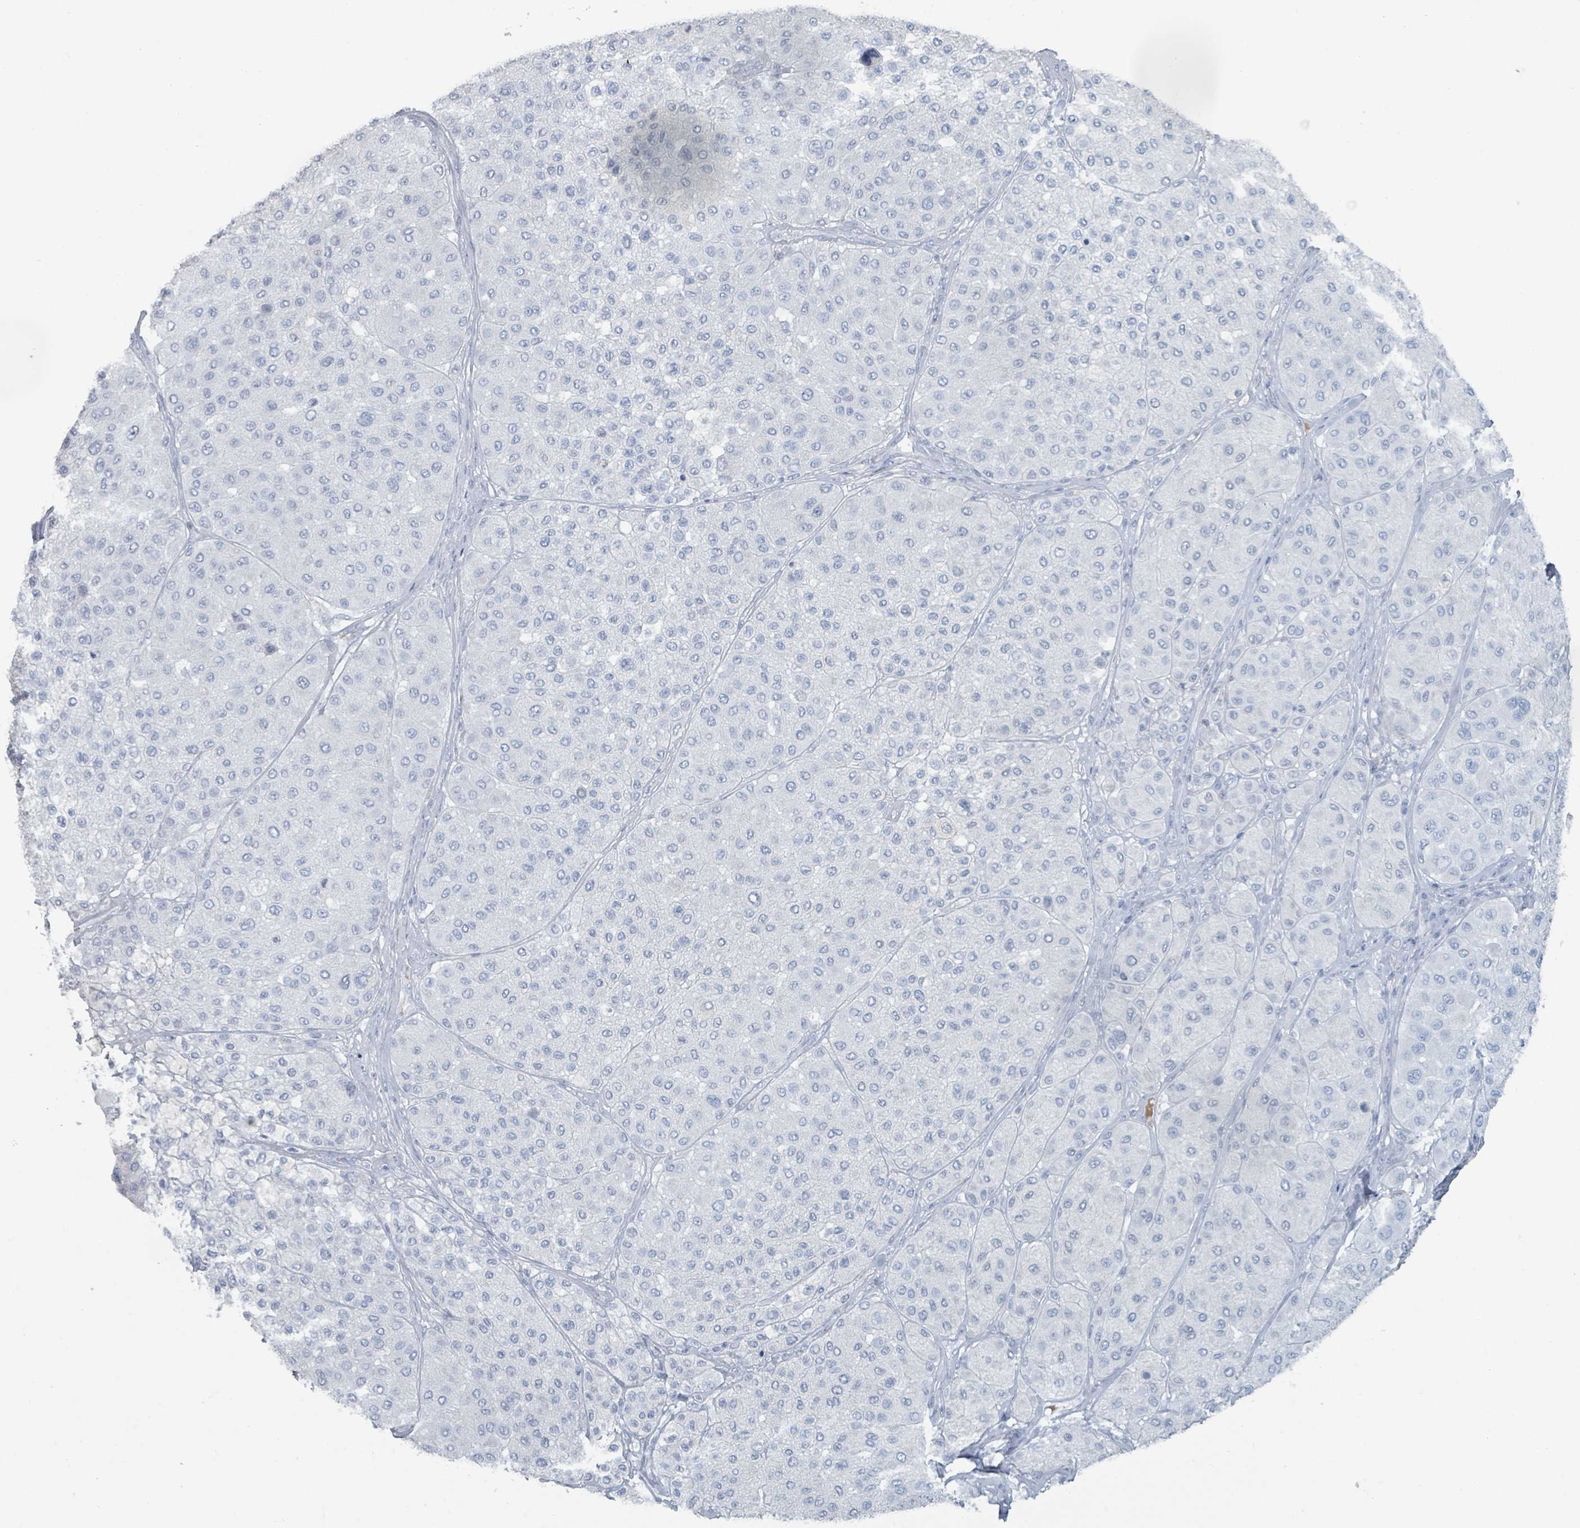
{"staining": {"intensity": "negative", "quantity": "none", "location": "none"}, "tissue": "melanoma", "cell_type": "Tumor cells", "image_type": "cancer", "snomed": [{"axis": "morphology", "description": "Malignant melanoma, Metastatic site"}, {"axis": "topography", "description": "Smooth muscle"}], "caption": "DAB (3,3'-diaminobenzidine) immunohistochemical staining of human malignant melanoma (metastatic site) reveals no significant expression in tumor cells.", "gene": "HEATR5A", "patient": {"sex": "male", "age": 41}}